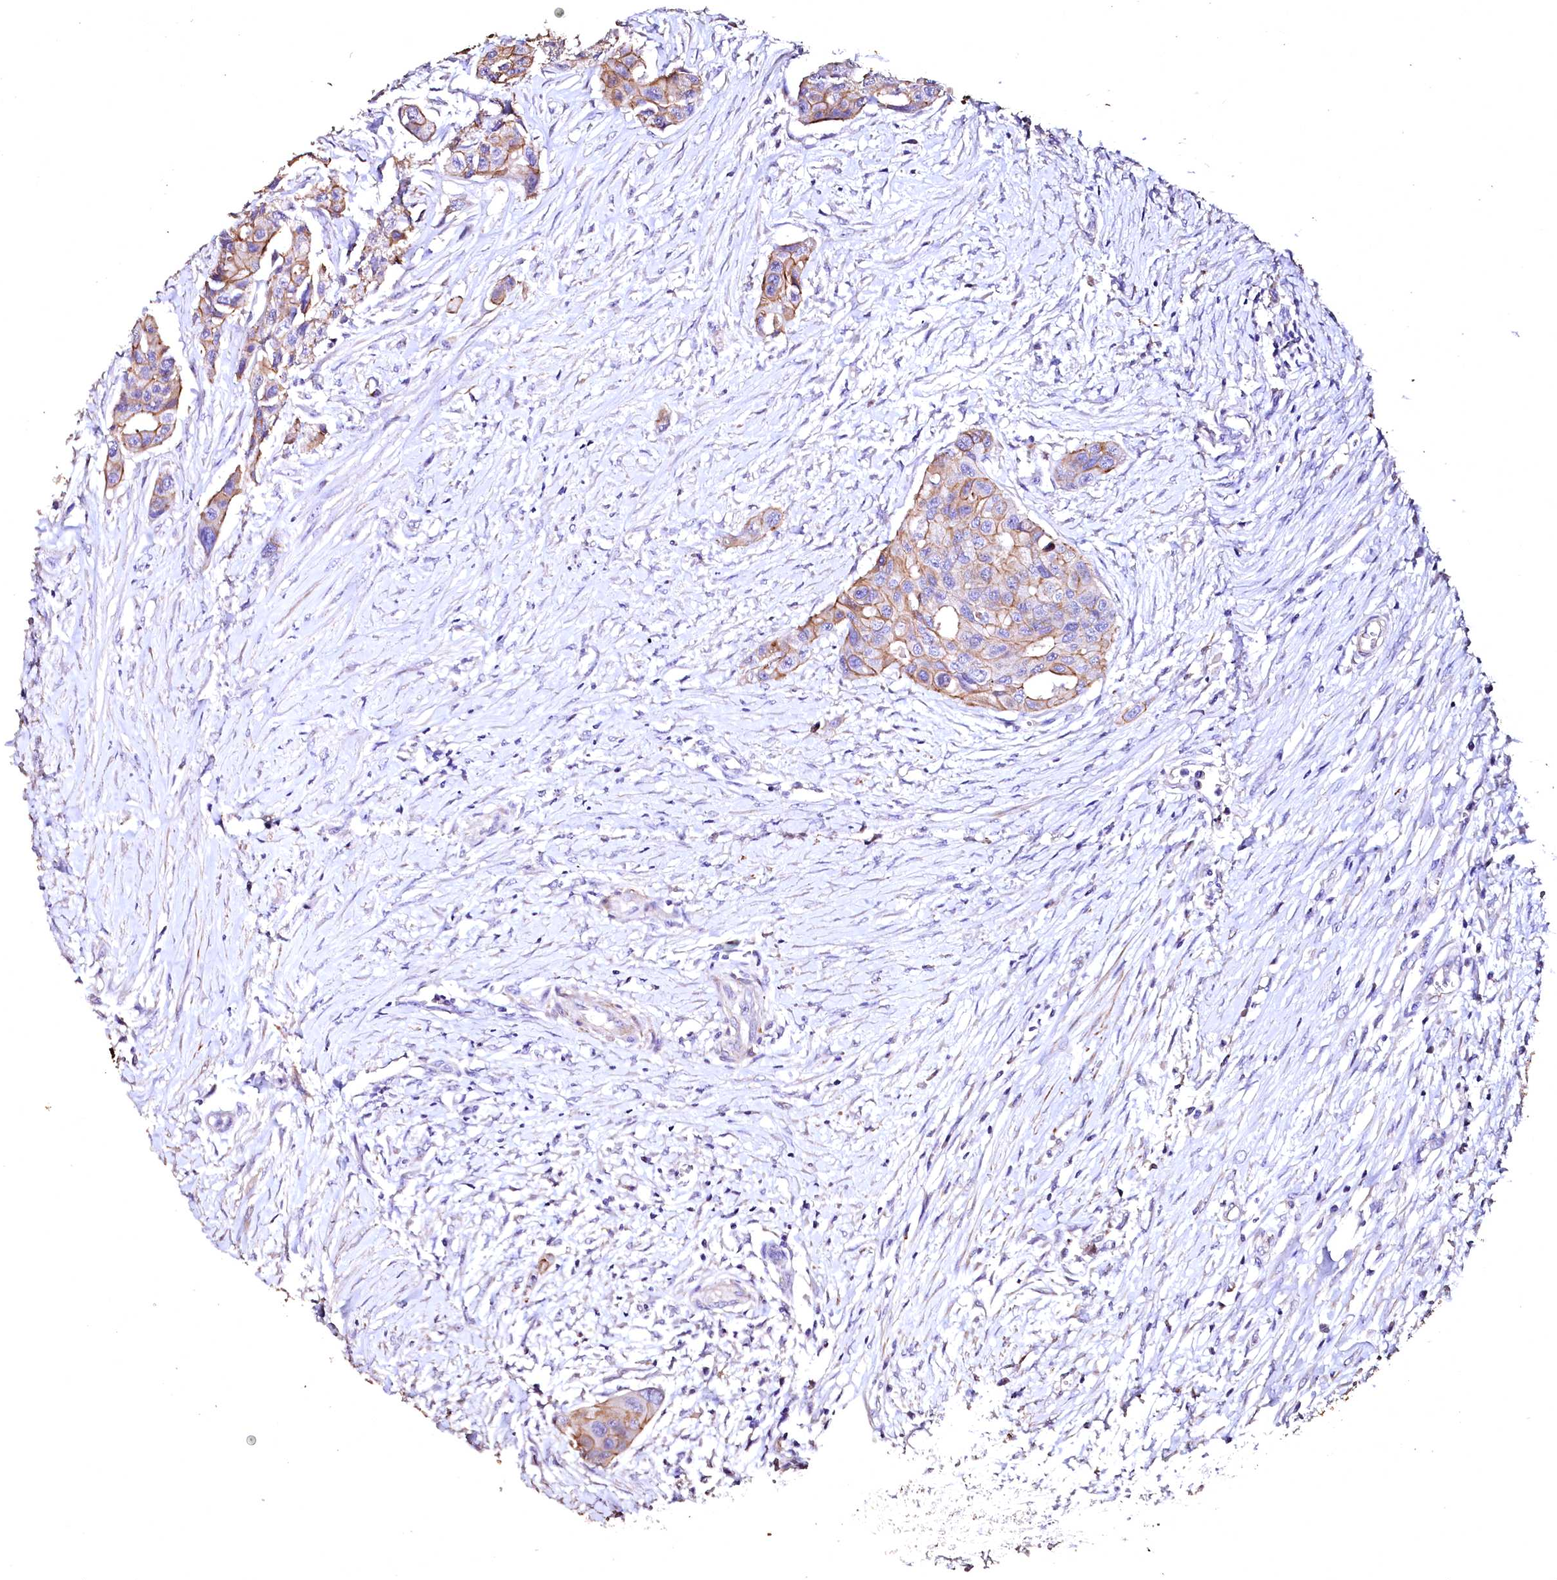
{"staining": {"intensity": "moderate", "quantity": "<25%", "location": "cytoplasmic/membranous"}, "tissue": "colorectal cancer", "cell_type": "Tumor cells", "image_type": "cancer", "snomed": [{"axis": "morphology", "description": "Adenocarcinoma, NOS"}, {"axis": "topography", "description": "Colon"}], "caption": "This histopathology image displays colorectal adenocarcinoma stained with immunohistochemistry (IHC) to label a protein in brown. The cytoplasmic/membranous of tumor cells show moderate positivity for the protein. Nuclei are counter-stained blue.", "gene": "VPS36", "patient": {"sex": "male", "age": 77}}